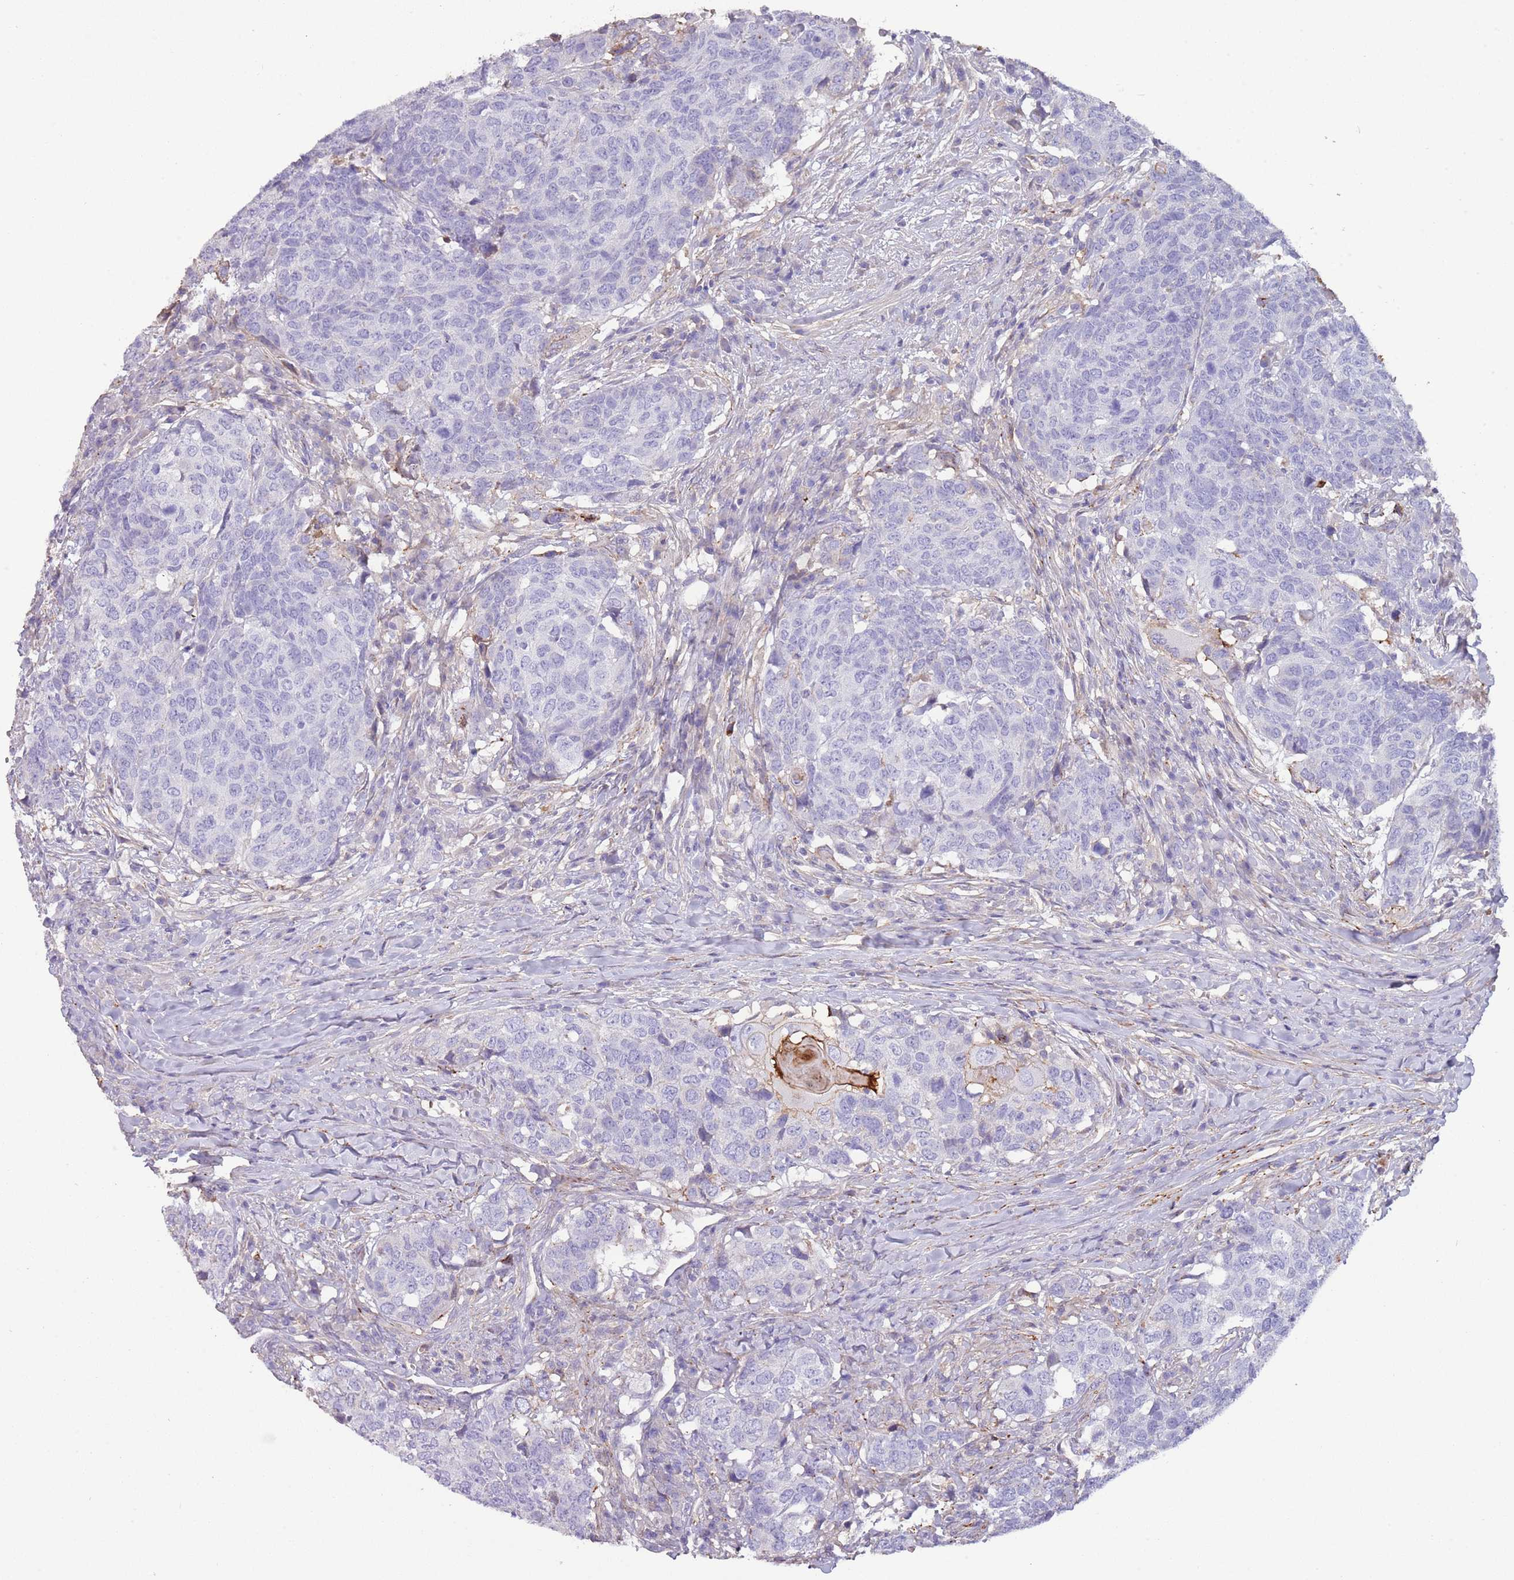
{"staining": {"intensity": "negative", "quantity": "none", "location": "none"}, "tissue": "head and neck cancer", "cell_type": "Tumor cells", "image_type": "cancer", "snomed": [{"axis": "morphology", "description": "Normal tissue, NOS"}, {"axis": "morphology", "description": "Squamous cell carcinoma, NOS"}, {"axis": "topography", "description": "Skeletal muscle"}, {"axis": "topography", "description": "Vascular tissue"}, {"axis": "topography", "description": "Peripheral nerve tissue"}, {"axis": "topography", "description": "Head-Neck"}], "caption": "Immunohistochemistry (IHC) of head and neck squamous cell carcinoma shows no staining in tumor cells.", "gene": "NBPF3", "patient": {"sex": "male", "age": 66}}